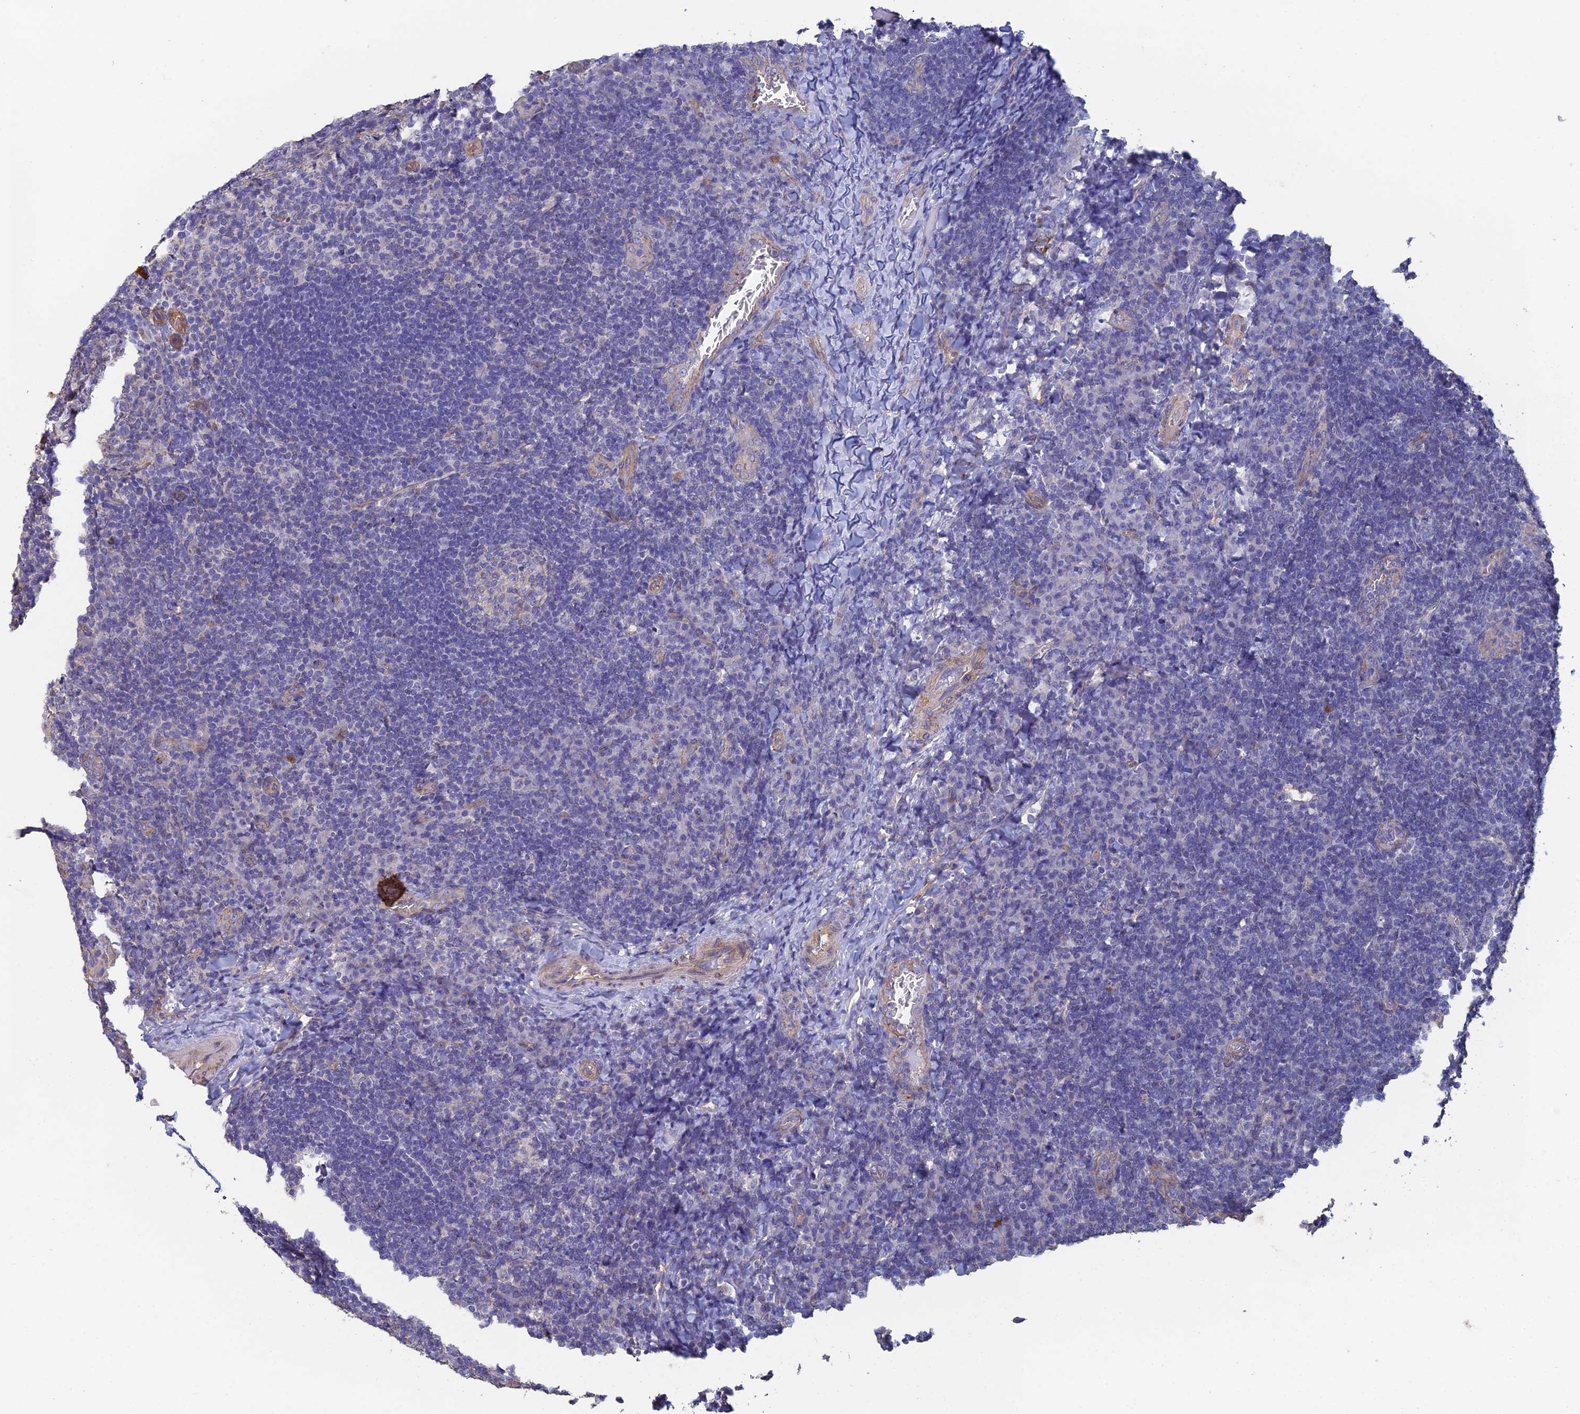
{"staining": {"intensity": "negative", "quantity": "none", "location": "none"}, "tissue": "tonsil", "cell_type": "Germinal center cells", "image_type": "normal", "snomed": [{"axis": "morphology", "description": "Normal tissue, NOS"}, {"axis": "topography", "description": "Tonsil"}], "caption": "A histopathology image of tonsil stained for a protein demonstrates no brown staining in germinal center cells. (DAB (3,3'-diaminobenzidine) IHC visualized using brightfield microscopy, high magnification).", "gene": "PCDHA5", "patient": {"sex": "male", "age": 17}}